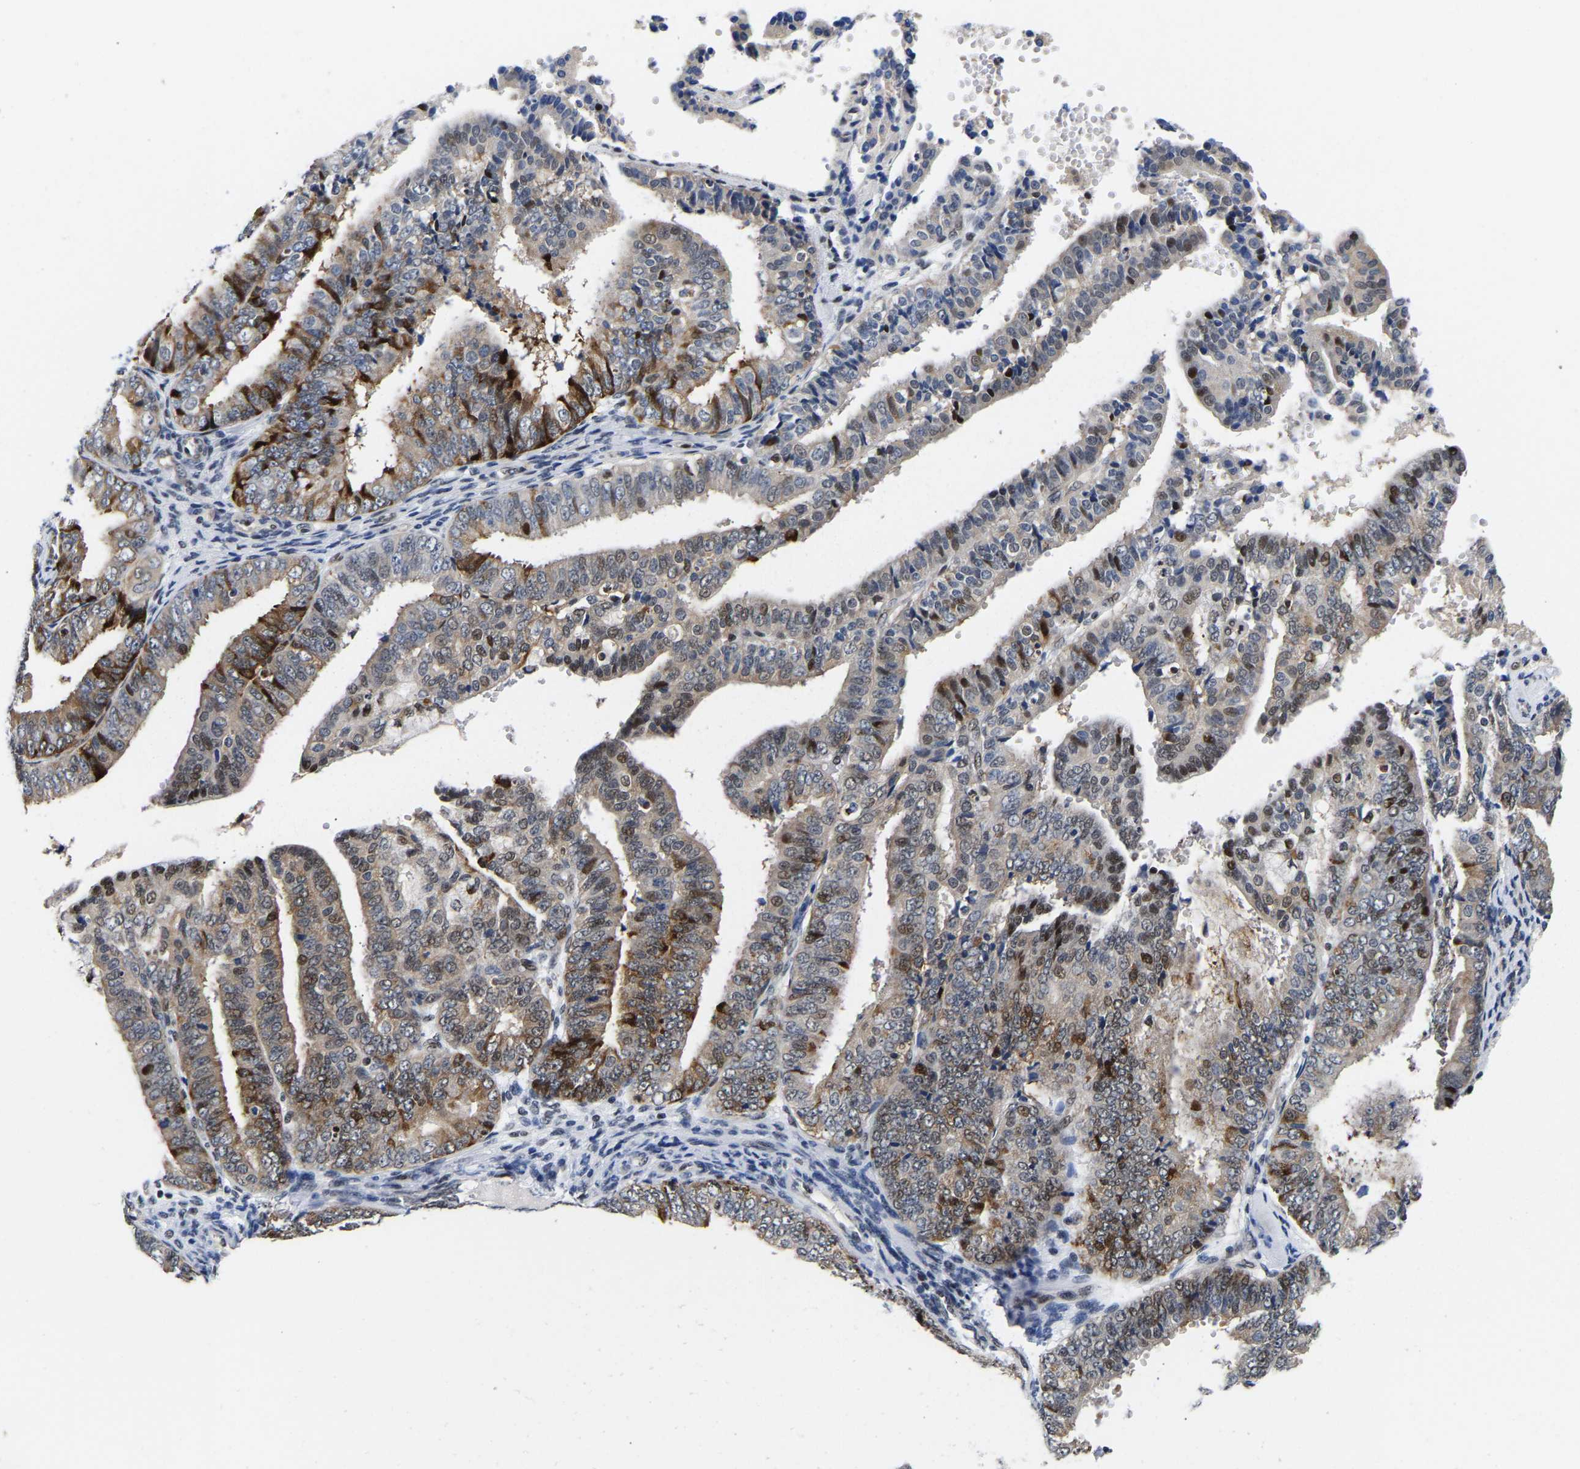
{"staining": {"intensity": "moderate", "quantity": "25%-75%", "location": "cytoplasmic/membranous,nuclear"}, "tissue": "endometrial cancer", "cell_type": "Tumor cells", "image_type": "cancer", "snomed": [{"axis": "morphology", "description": "Adenocarcinoma, NOS"}, {"axis": "topography", "description": "Endometrium"}], "caption": "Immunohistochemical staining of human endometrial cancer (adenocarcinoma) displays medium levels of moderate cytoplasmic/membranous and nuclear expression in about 25%-75% of tumor cells.", "gene": "PTRHD1", "patient": {"sex": "female", "age": 63}}